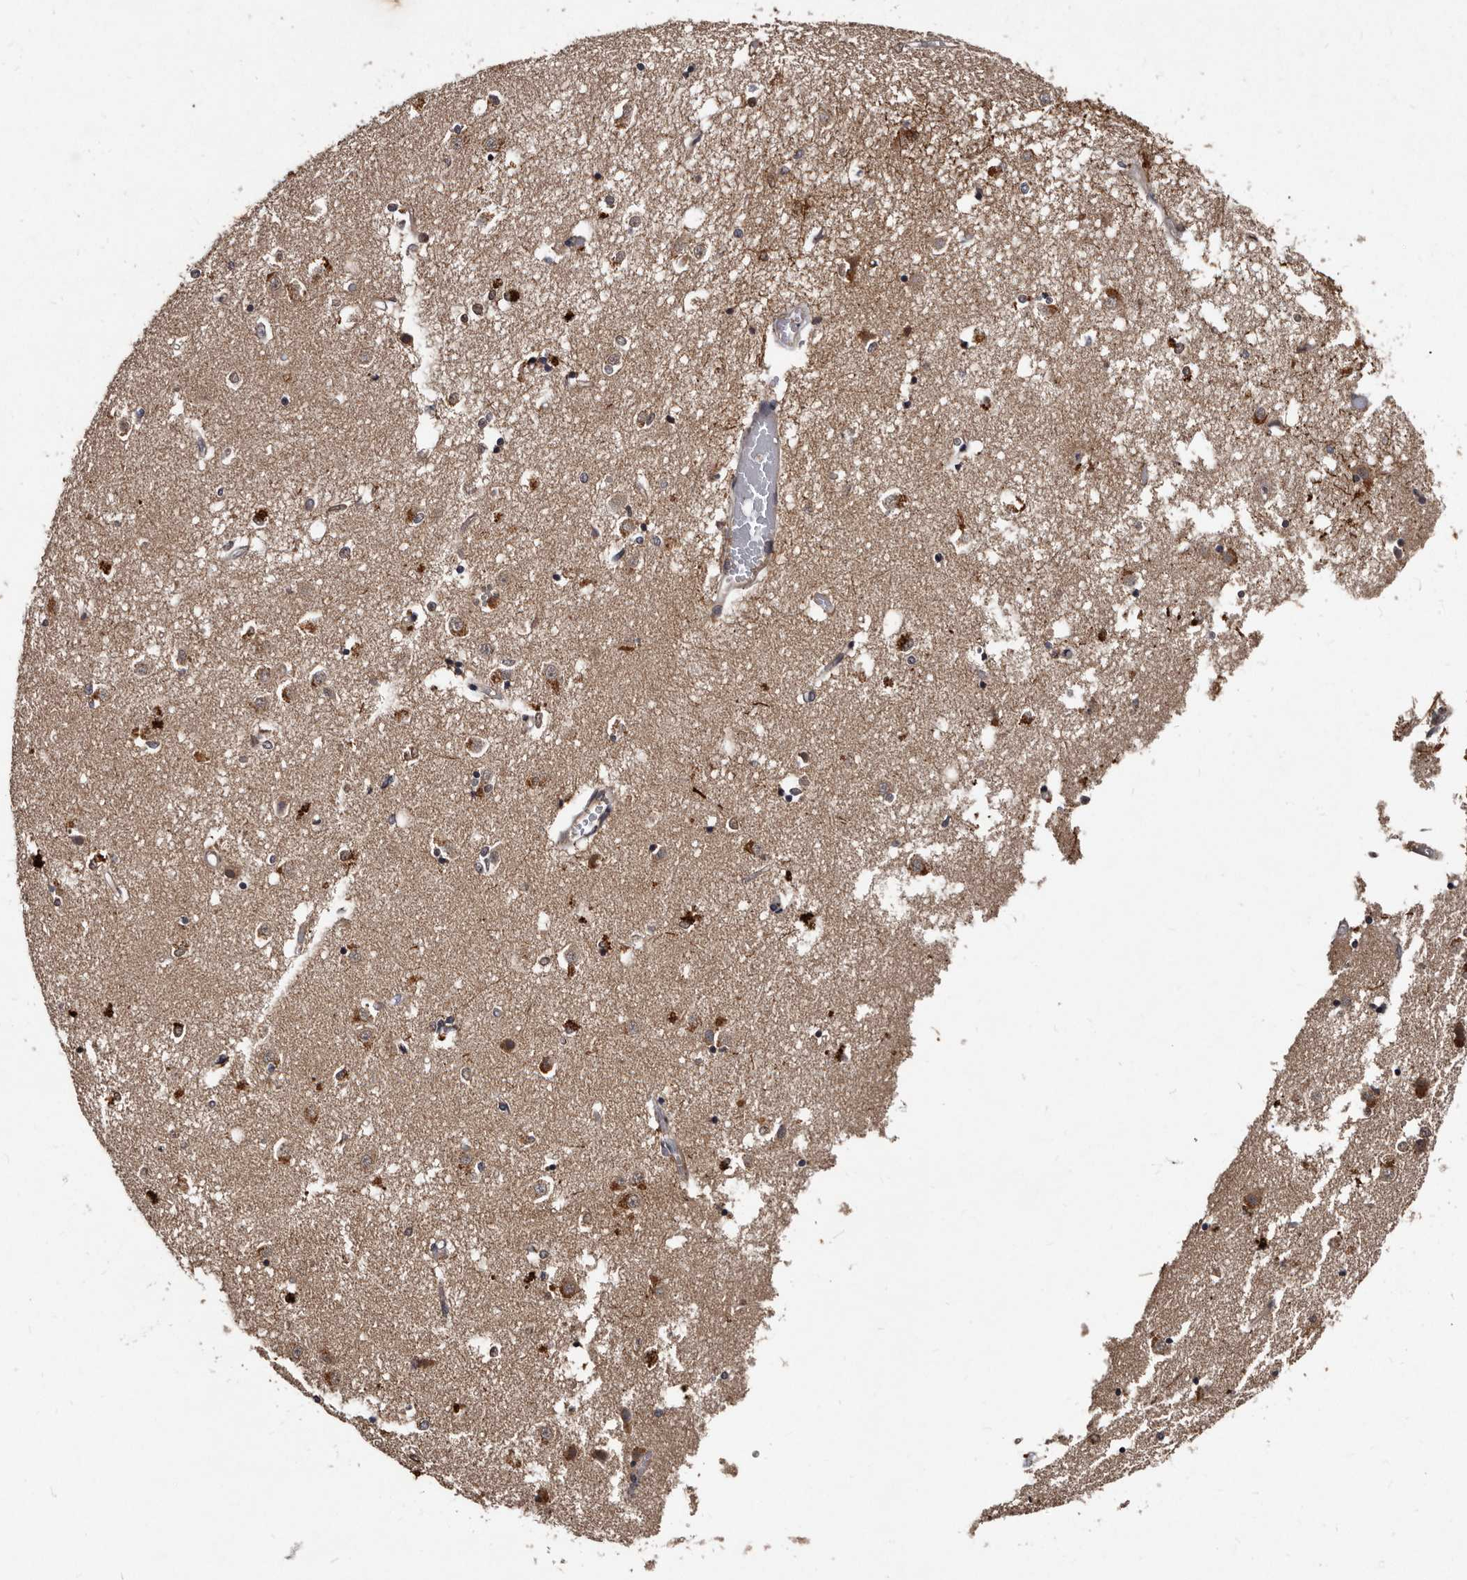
{"staining": {"intensity": "moderate", "quantity": "<25%", "location": "cytoplasmic/membranous"}, "tissue": "caudate", "cell_type": "Glial cells", "image_type": "normal", "snomed": [{"axis": "morphology", "description": "Normal tissue, NOS"}, {"axis": "topography", "description": "Lateral ventricle wall"}], "caption": "This is an image of immunohistochemistry (IHC) staining of normal caudate, which shows moderate expression in the cytoplasmic/membranous of glial cells.", "gene": "PMVK", "patient": {"sex": "male", "age": 45}}